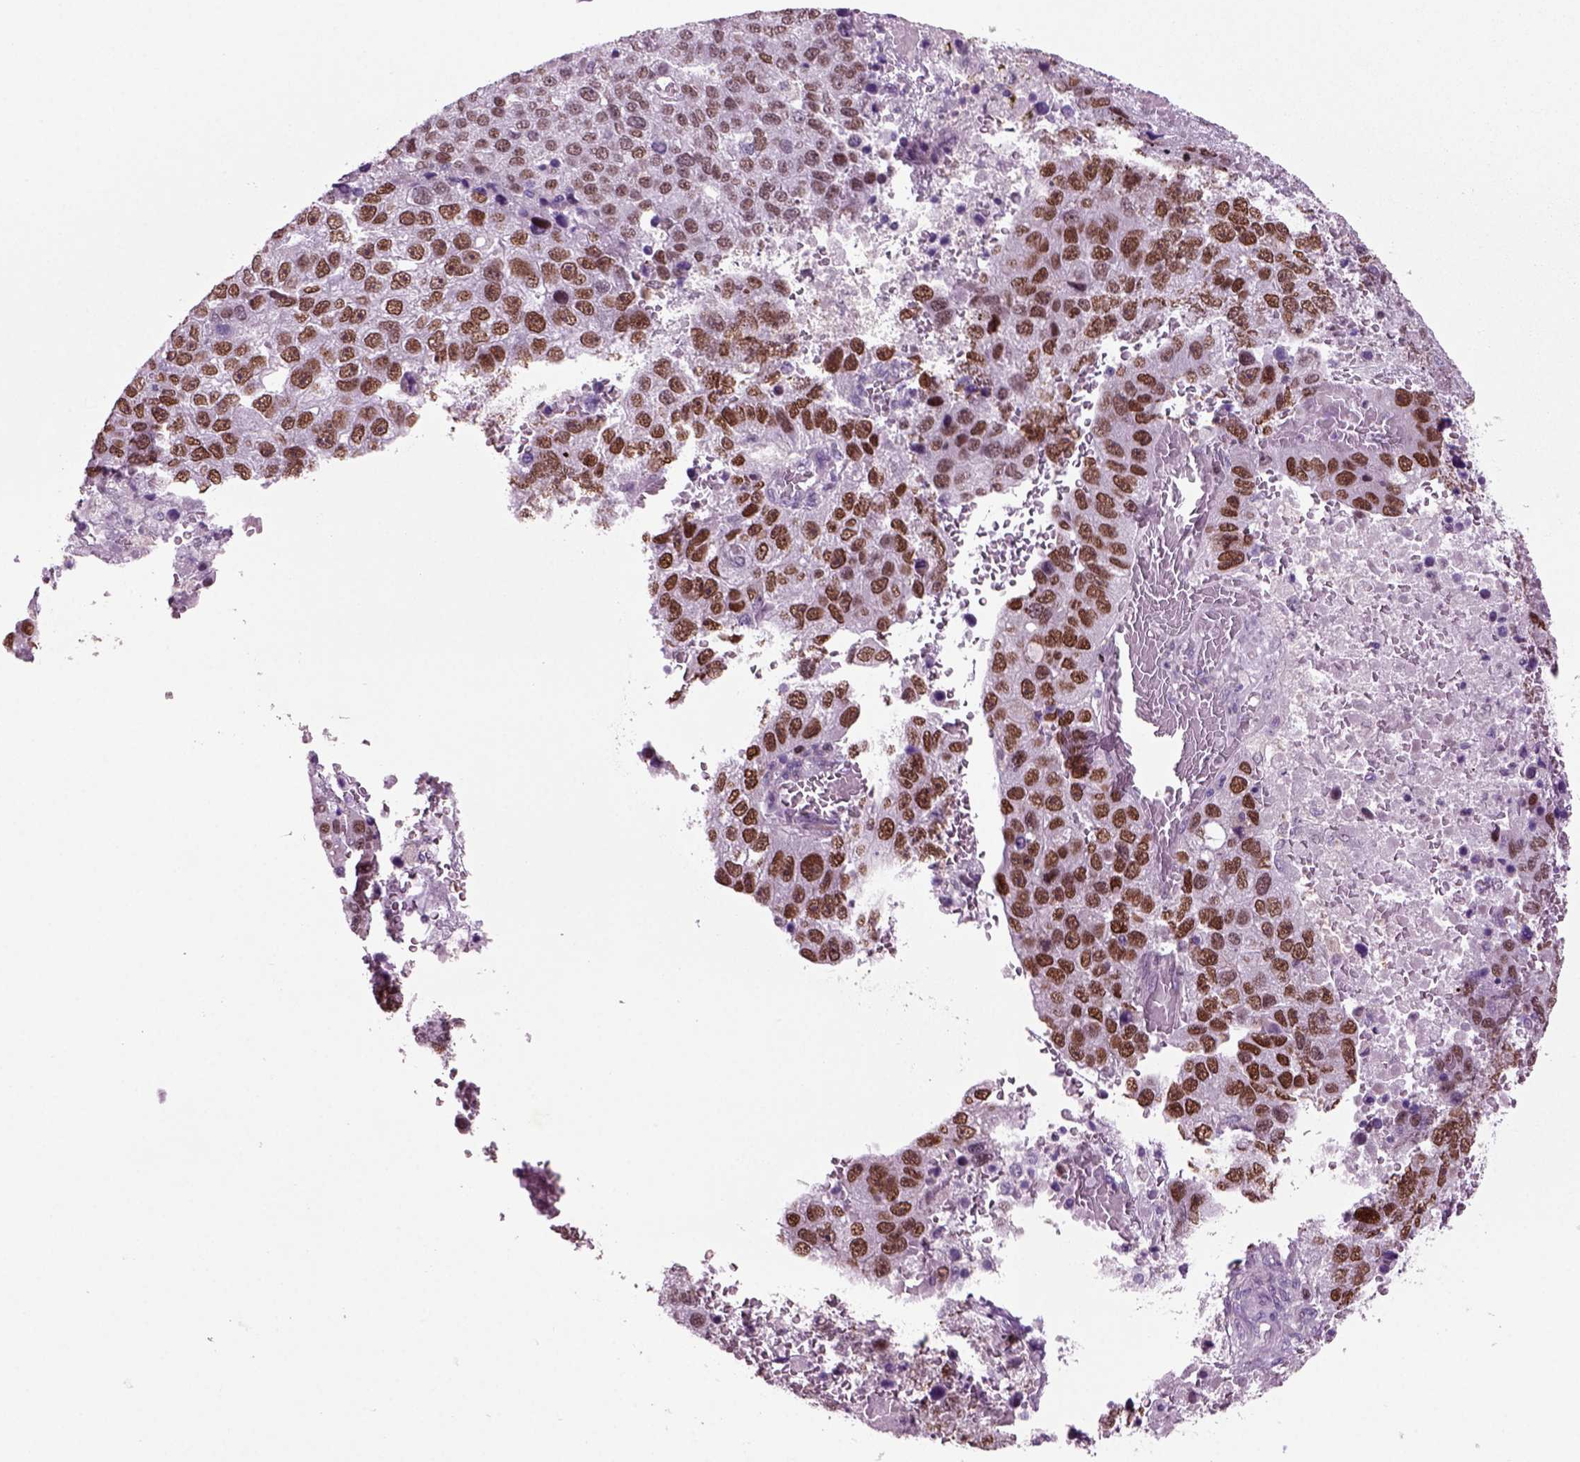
{"staining": {"intensity": "strong", "quantity": ">75%", "location": "nuclear"}, "tissue": "pancreatic cancer", "cell_type": "Tumor cells", "image_type": "cancer", "snomed": [{"axis": "morphology", "description": "Adenocarcinoma, NOS"}, {"axis": "topography", "description": "Pancreas"}], "caption": "Immunohistochemistry photomicrograph of neoplastic tissue: human pancreatic cancer stained using immunohistochemistry (IHC) demonstrates high levels of strong protein expression localized specifically in the nuclear of tumor cells, appearing as a nuclear brown color.", "gene": "ARID3A", "patient": {"sex": "female", "age": 61}}